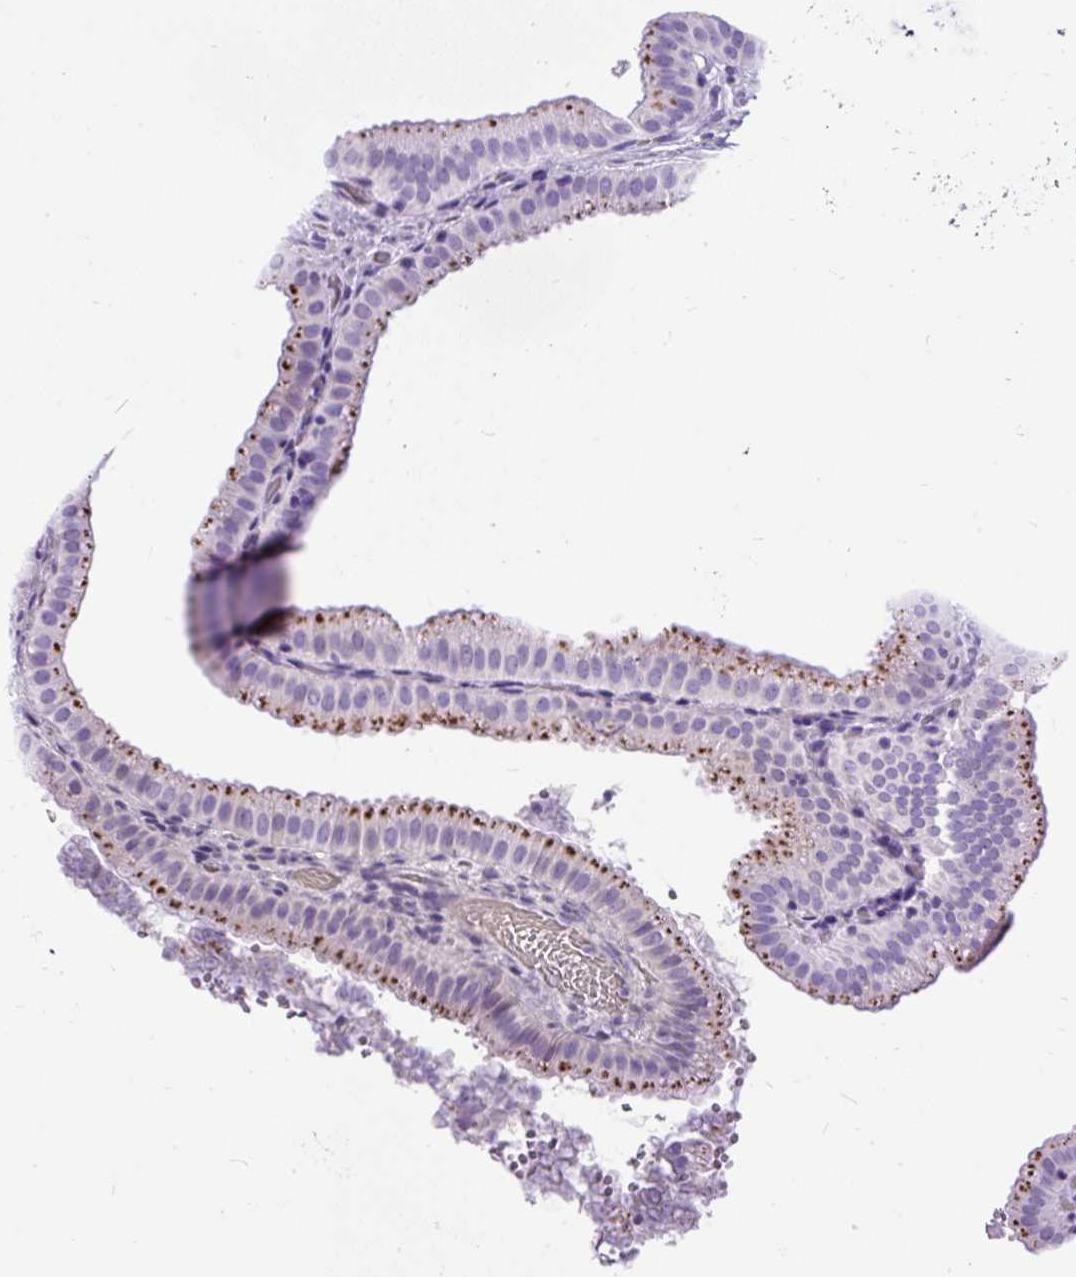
{"staining": {"intensity": "moderate", "quantity": "<25%", "location": "cytoplasmic/membranous"}, "tissue": "gallbladder", "cell_type": "Glandular cells", "image_type": "normal", "snomed": [{"axis": "morphology", "description": "Normal tissue, NOS"}, {"axis": "topography", "description": "Gallbladder"}], "caption": "Gallbladder stained for a protein demonstrates moderate cytoplasmic/membranous positivity in glandular cells.", "gene": "PDIA2", "patient": {"sex": "female", "age": 63}}